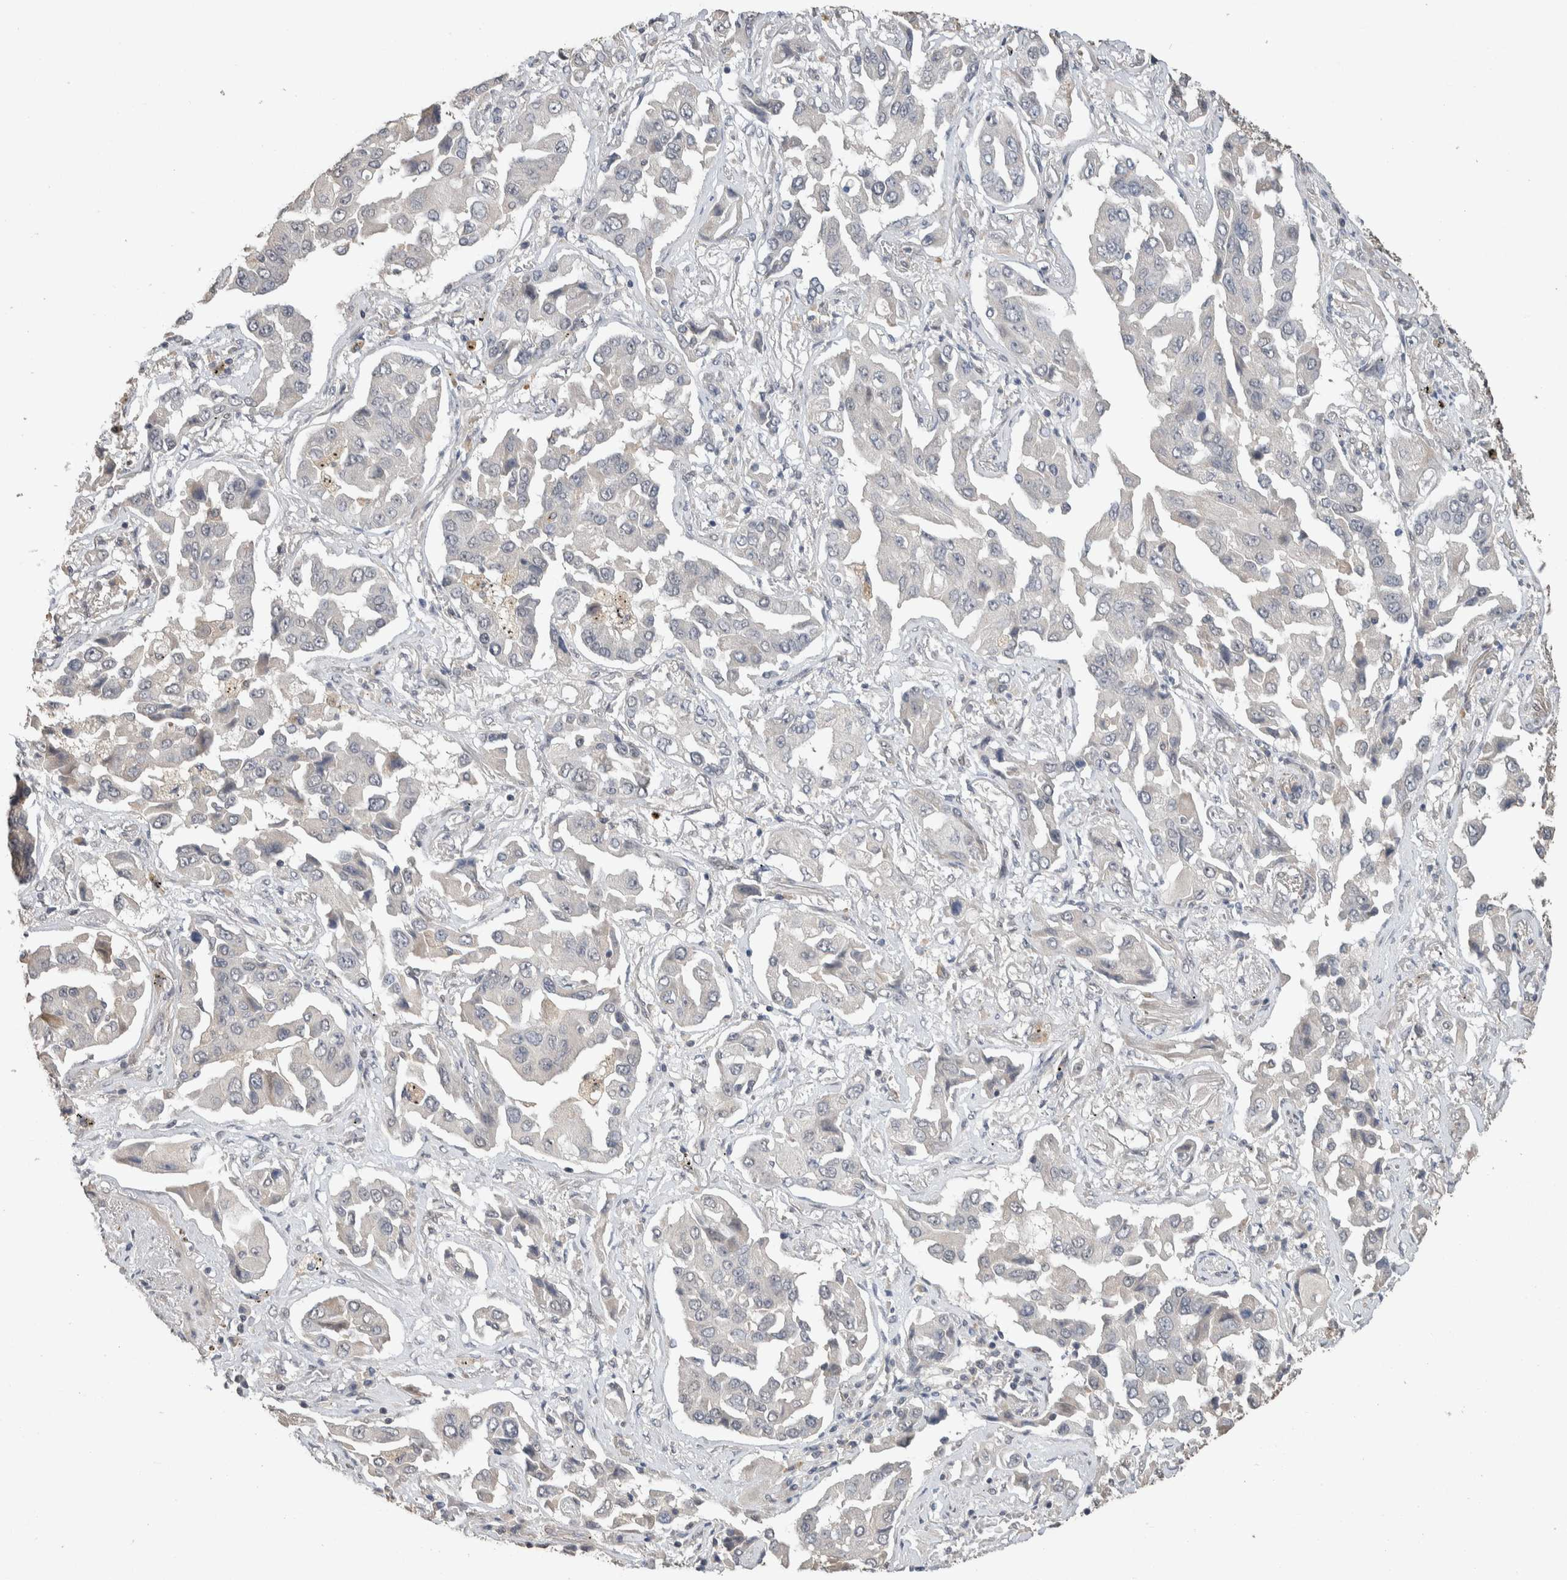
{"staining": {"intensity": "negative", "quantity": "none", "location": "none"}, "tissue": "lung cancer", "cell_type": "Tumor cells", "image_type": "cancer", "snomed": [{"axis": "morphology", "description": "Adenocarcinoma, NOS"}, {"axis": "topography", "description": "Lung"}], "caption": "This is a micrograph of immunohistochemistry staining of lung adenocarcinoma, which shows no staining in tumor cells. (DAB (3,3'-diaminobenzidine) IHC with hematoxylin counter stain).", "gene": "CYSRT1", "patient": {"sex": "female", "age": 65}}